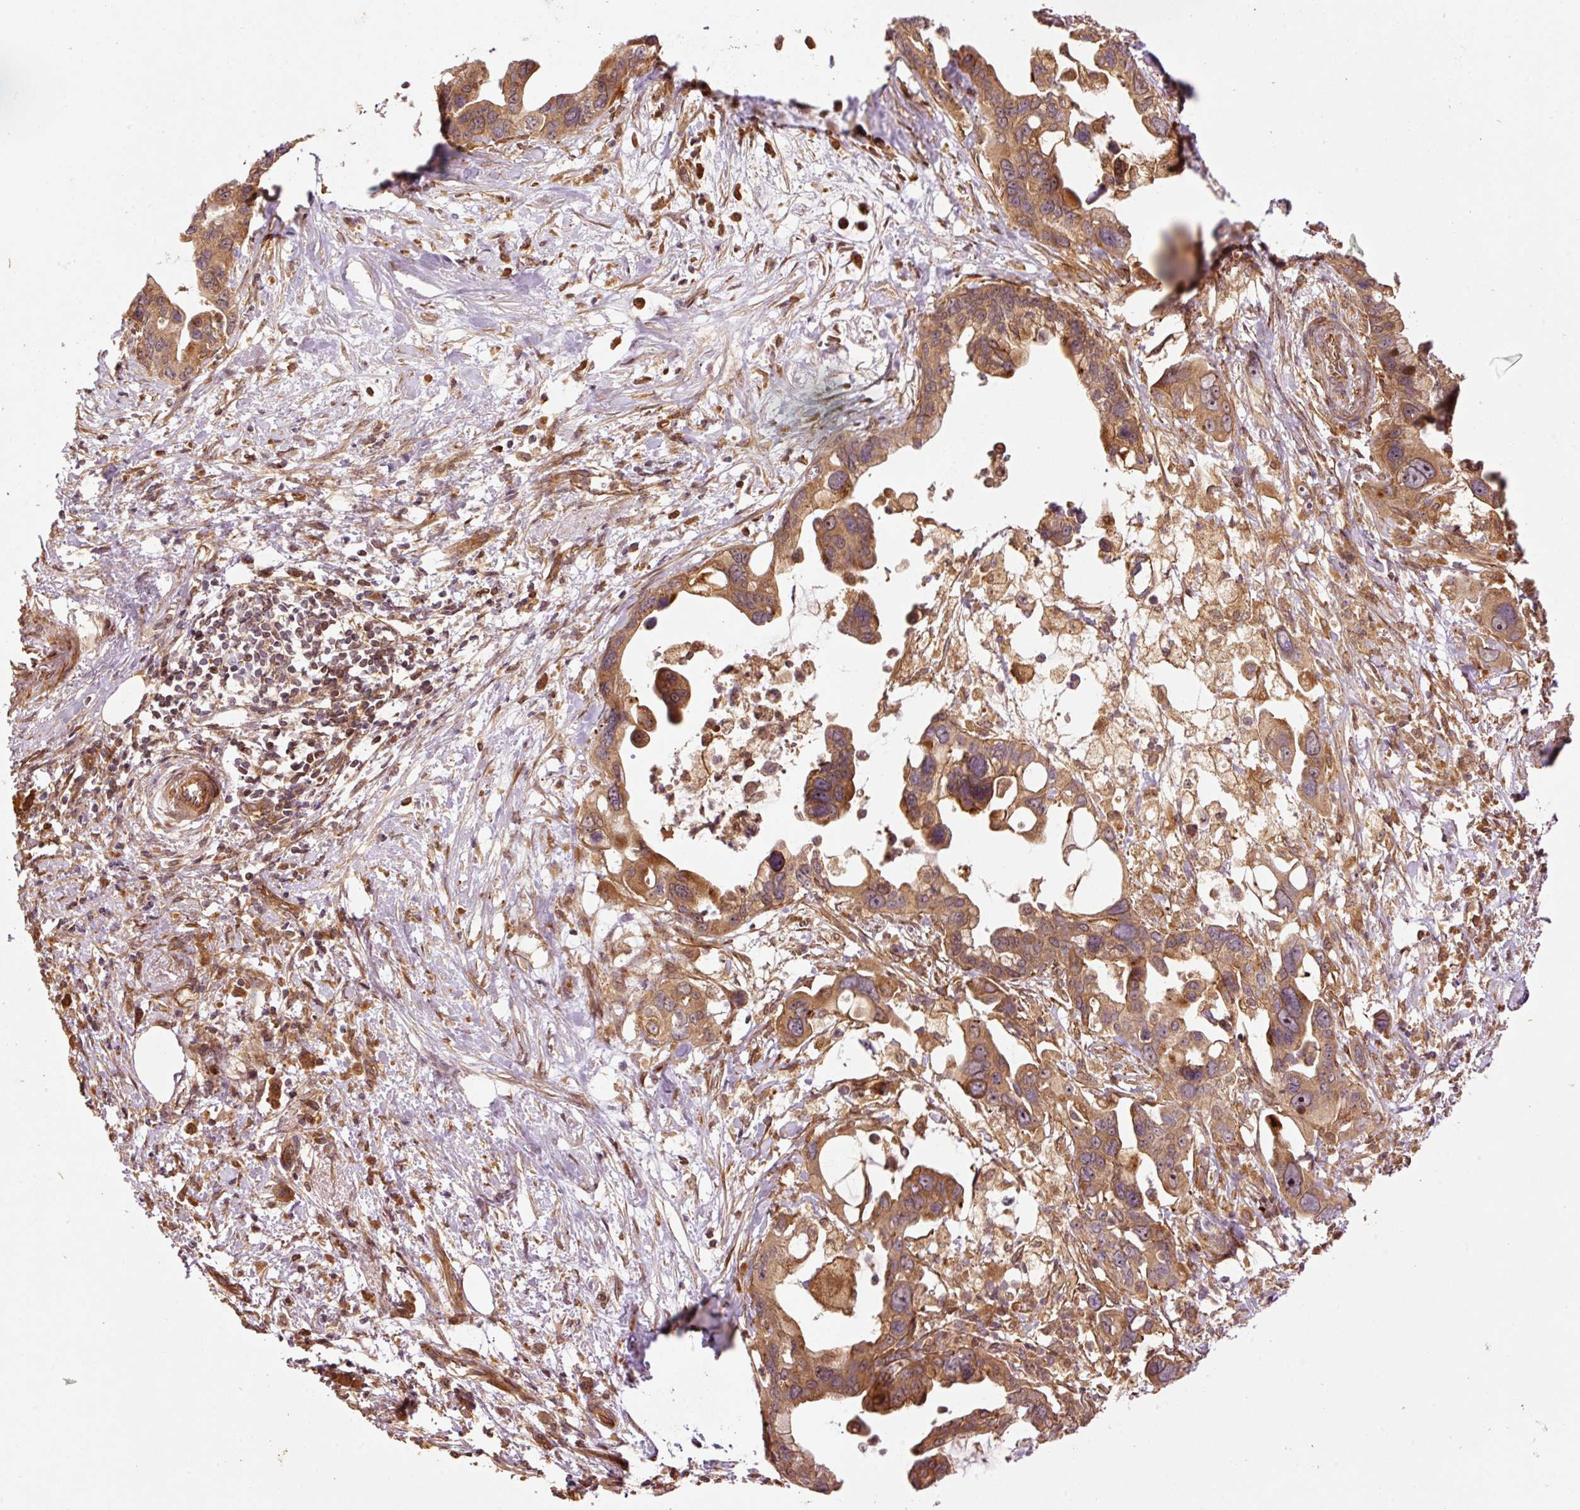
{"staining": {"intensity": "strong", "quantity": ">75%", "location": "cytoplasmic/membranous,nuclear"}, "tissue": "pancreatic cancer", "cell_type": "Tumor cells", "image_type": "cancer", "snomed": [{"axis": "morphology", "description": "Adenocarcinoma, NOS"}, {"axis": "topography", "description": "Pancreas"}], "caption": "A high-resolution micrograph shows IHC staining of adenocarcinoma (pancreatic), which demonstrates strong cytoplasmic/membranous and nuclear staining in approximately >75% of tumor cells.", "gene": "OXER1", "patient": {"sex": "female", "age": 83}}